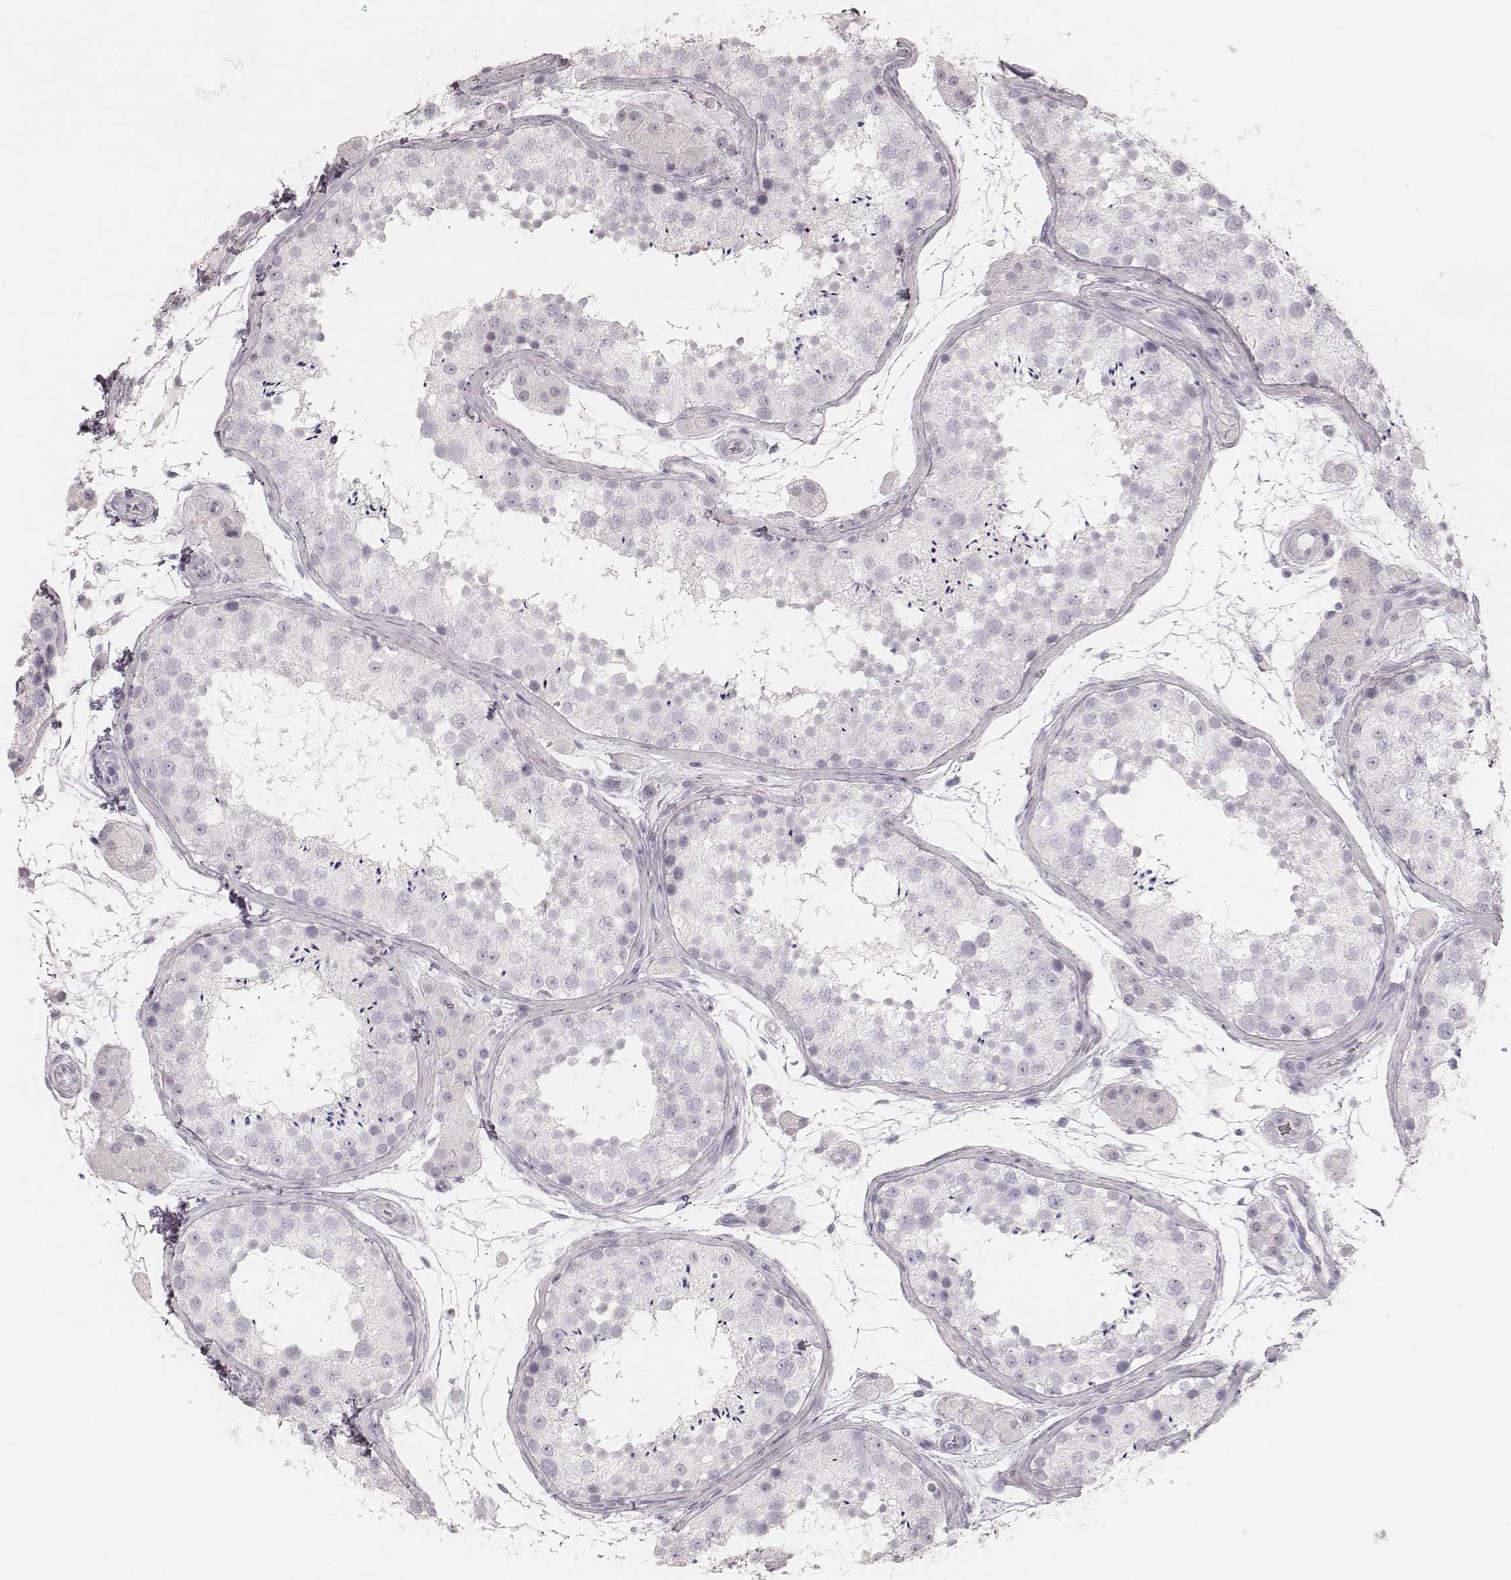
{"staining": {"intensity": "negative", "quantity": "none", "location": "none"}, "tissue": "testis", "cell_type": "Cells in seminiferous ducts", "image_type": "normal", "snomed": [{"axis": "morphology", "description": "Normal tissue, NOS"}, {"axis": "topography", "description": "Testis"}], "caption": "The IHC photomicrograph has no significant staining in cells in seminiferous ducts of testis.", "gene": "KRT82", "patient": {"sex": "male", "age": 41}}